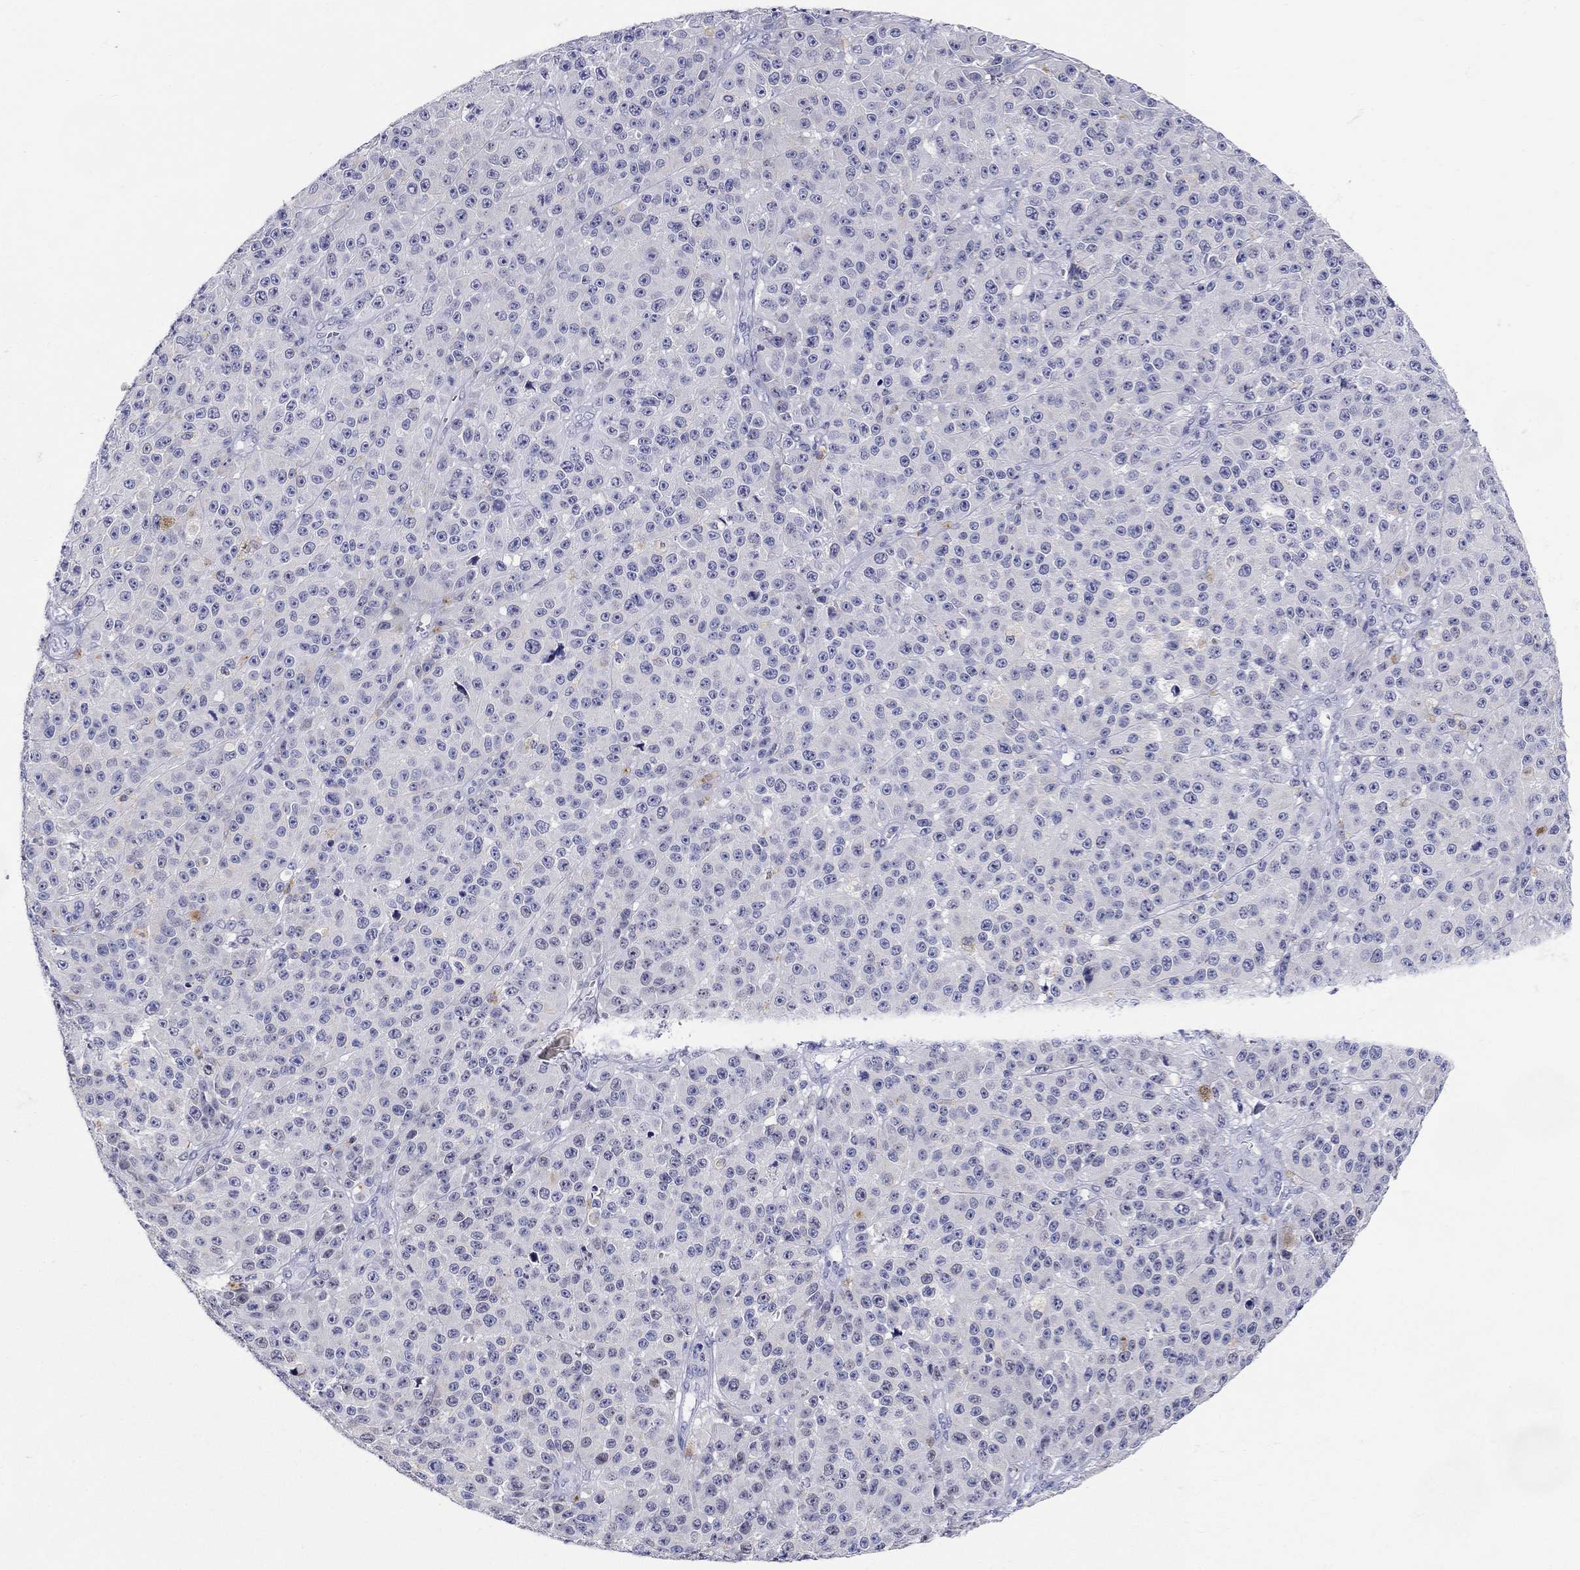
{"staining": {"intensity": "negative", "quantity": "none", "location": "none"}, "tissue": "melanoma", "cell_type": "Tumor cells", "image_type": "cancer", "snomed": [{"axis": "morphology", "description": "Malignant melanoma, NOS"}, {"axis": "topography", "description": "Skin"}], "caption": "IHC image of melanoma stained for a protein (brown), which demonstrates no positivity in tumor cells.", "gene": "LAMP5", "patient": {"sex": "female", "age": 58}}